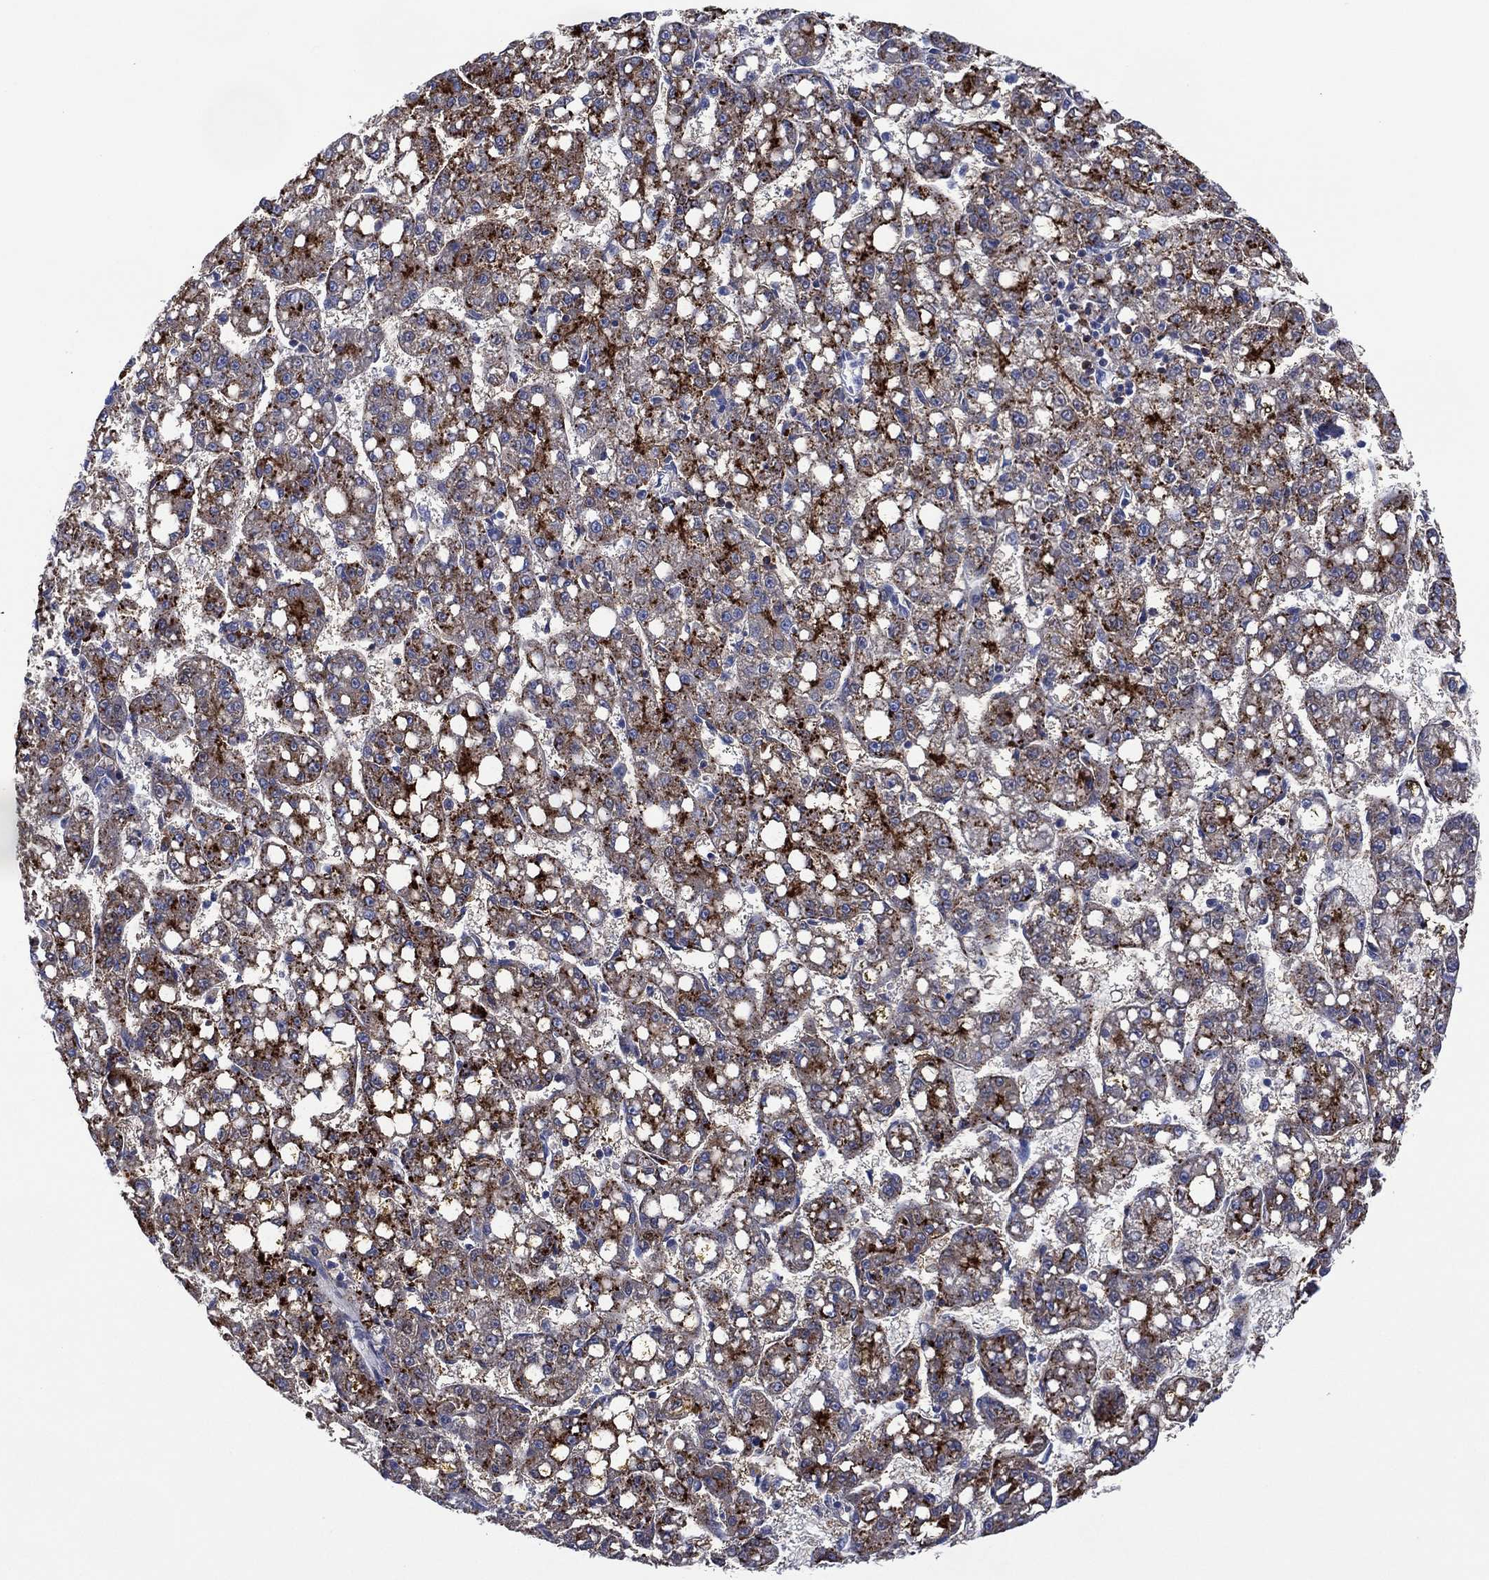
{"staining": {"intensity": "strong", "quantity": "25%-75%", "location": "cytoplasmic/membranous"}, "tissue": "liver cancer", "cell_type": "Tumor cells", "image_type": "cancer", "snomed": [{"axis": "morphology", "description": "Carcinoma, Hepatocellular, NOS"}, {"axis": "topography", "description": "Liver"}], "caption": "Strong cytoplasmic/membranous expression is appreciated in about 25%-75% of tumor cells in liver hepatocellular carcinoma.", "gene": "DPP4", "patient": {"sex": "female", "age": 65}}